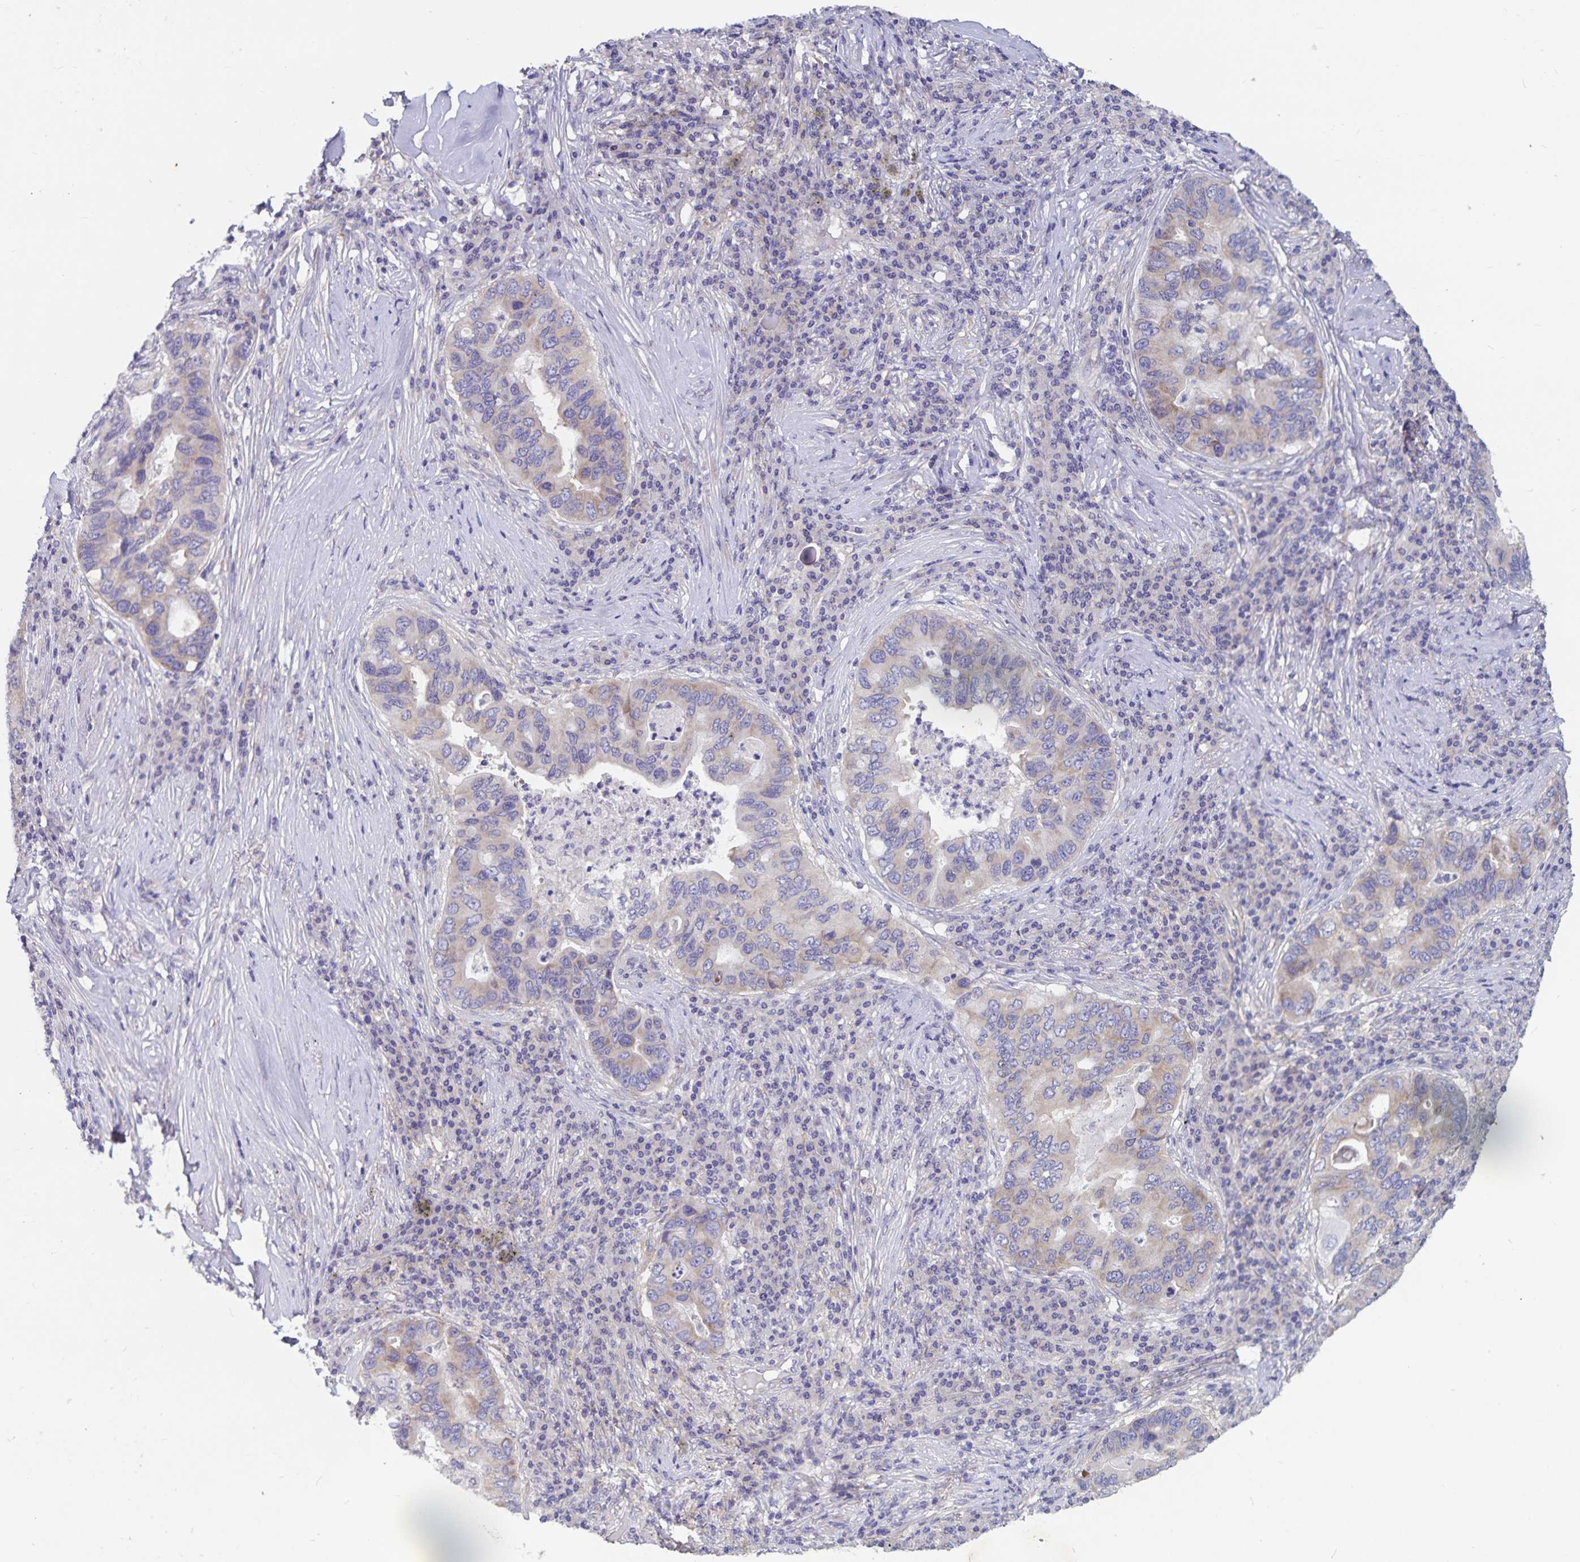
{"staining": {"intensity": "weak", "quantity": "<25%", "location": "cytoplasmic/membranous"}, "tissue": "lung cancer", "cell_type": "Tumor cells", "image_type": "cancer", "snomed": [{"axis": "morphology", "description": "Adenocarcinoma, NOS"}, {"axis": "morphology", "description": "Adenocarcinoma, metastatic, NOS"}, {"axis": "topography", "description": "Lymph node"}, {"axis": "topography", "description": "Lung"}], "caption": "Micrograph shows no significant protein staining in tumor cells of lung cancer.", "gene": "FAM120A", "patient": {"sex": "female", "age": 54}}